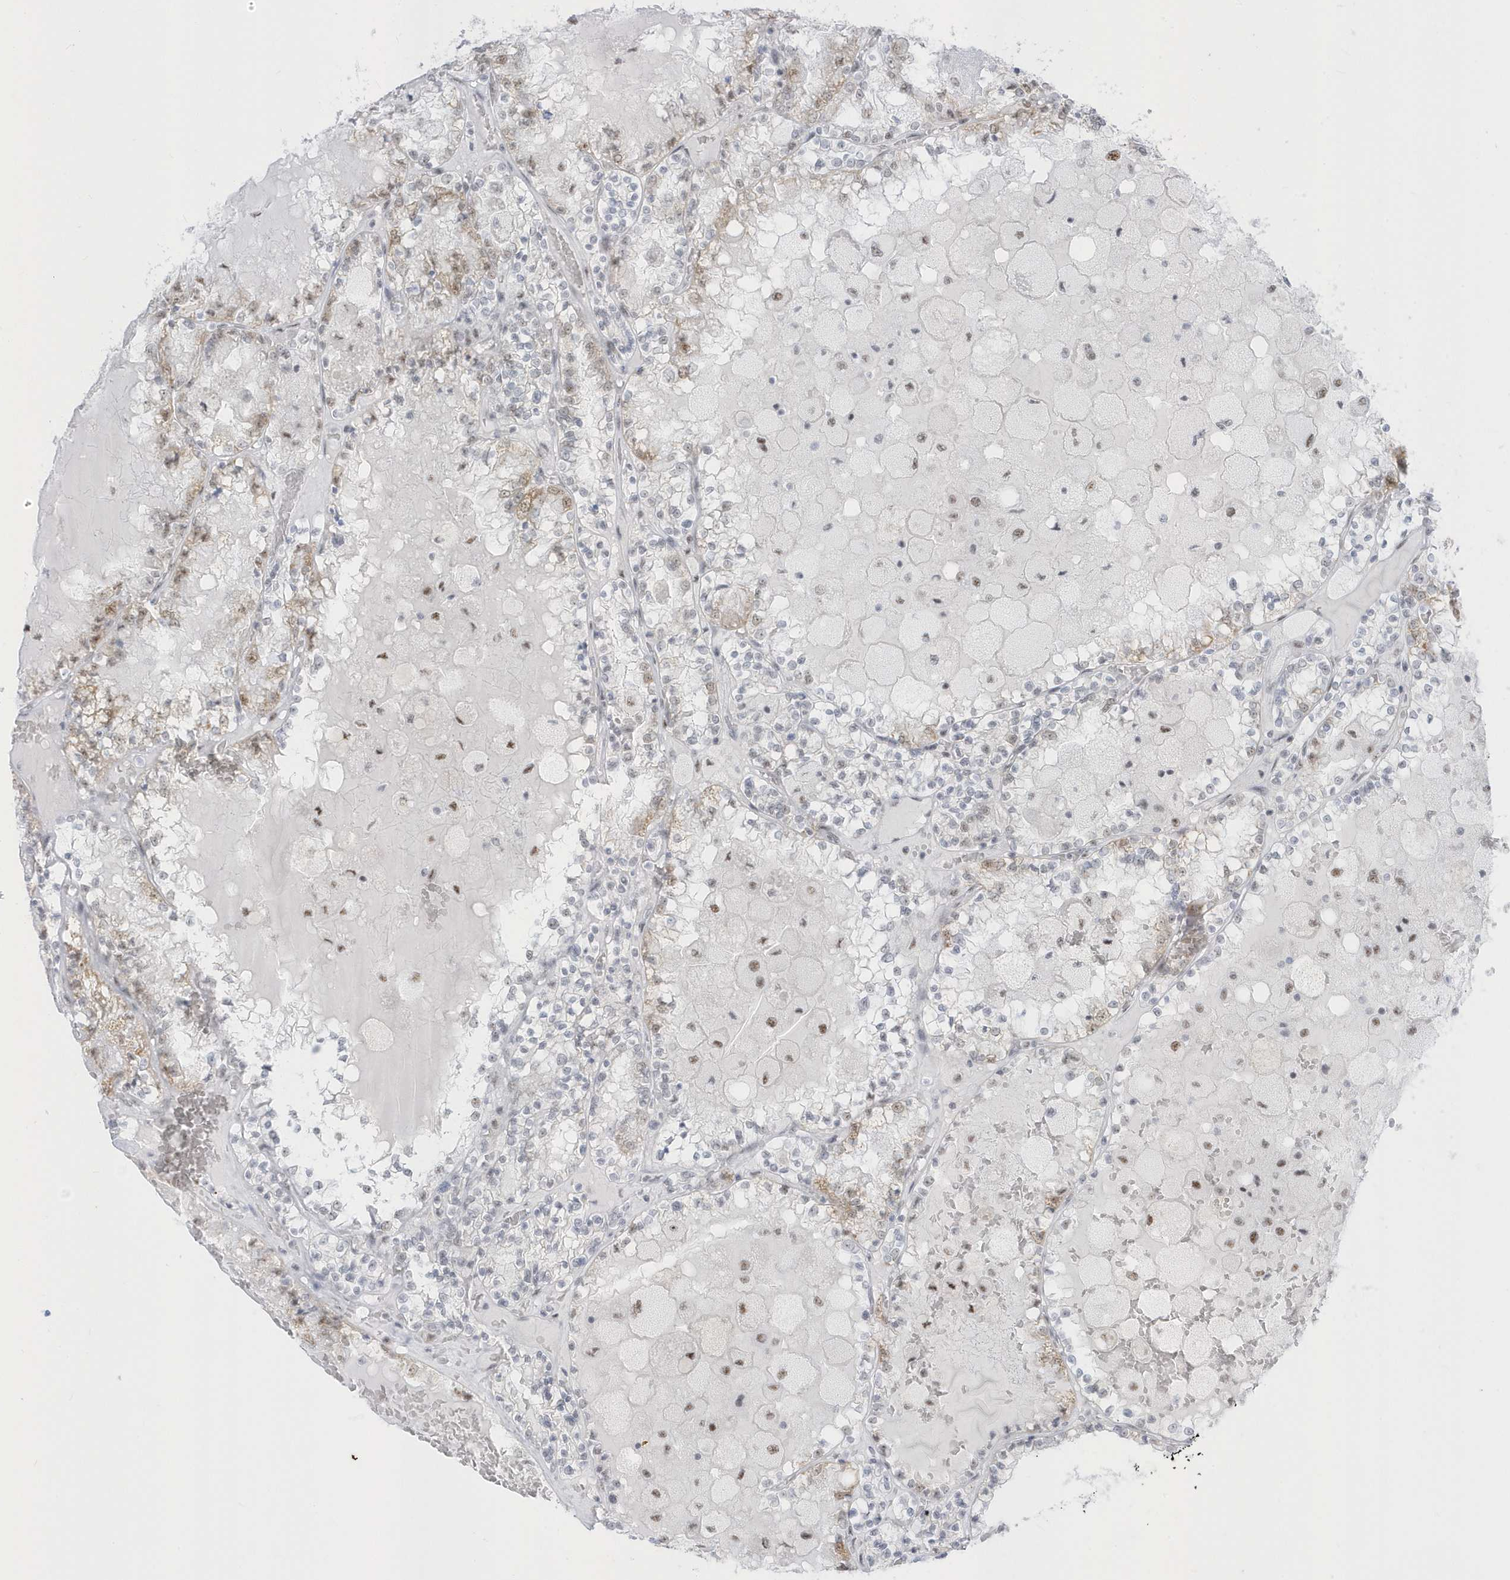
{"staining": {"intensity": "moderate", "quantity": "<25%", "location": "nuclear"}, "tissue": "renal cancer", "cell_type": "Tumor cells", "image_type": "cancer", "snomed": [{"axis": "morphology", "description": "Adenocarcinoma, NOS"}, {"axis": "topography", "description": "Kidney"}], "caption": "Immunohistochemical staining of renal cancer (adenocarcinoma) exhibits low levels of moderate nuclear protein staining in approximately <25% of tumor cells. (DAB (3,3'-diaminobenzidine) = brown stain, brightfield microscopy at high magnification).", "gene": "PLEKHN1", "patient": {"sex": "female", "age": 56}}